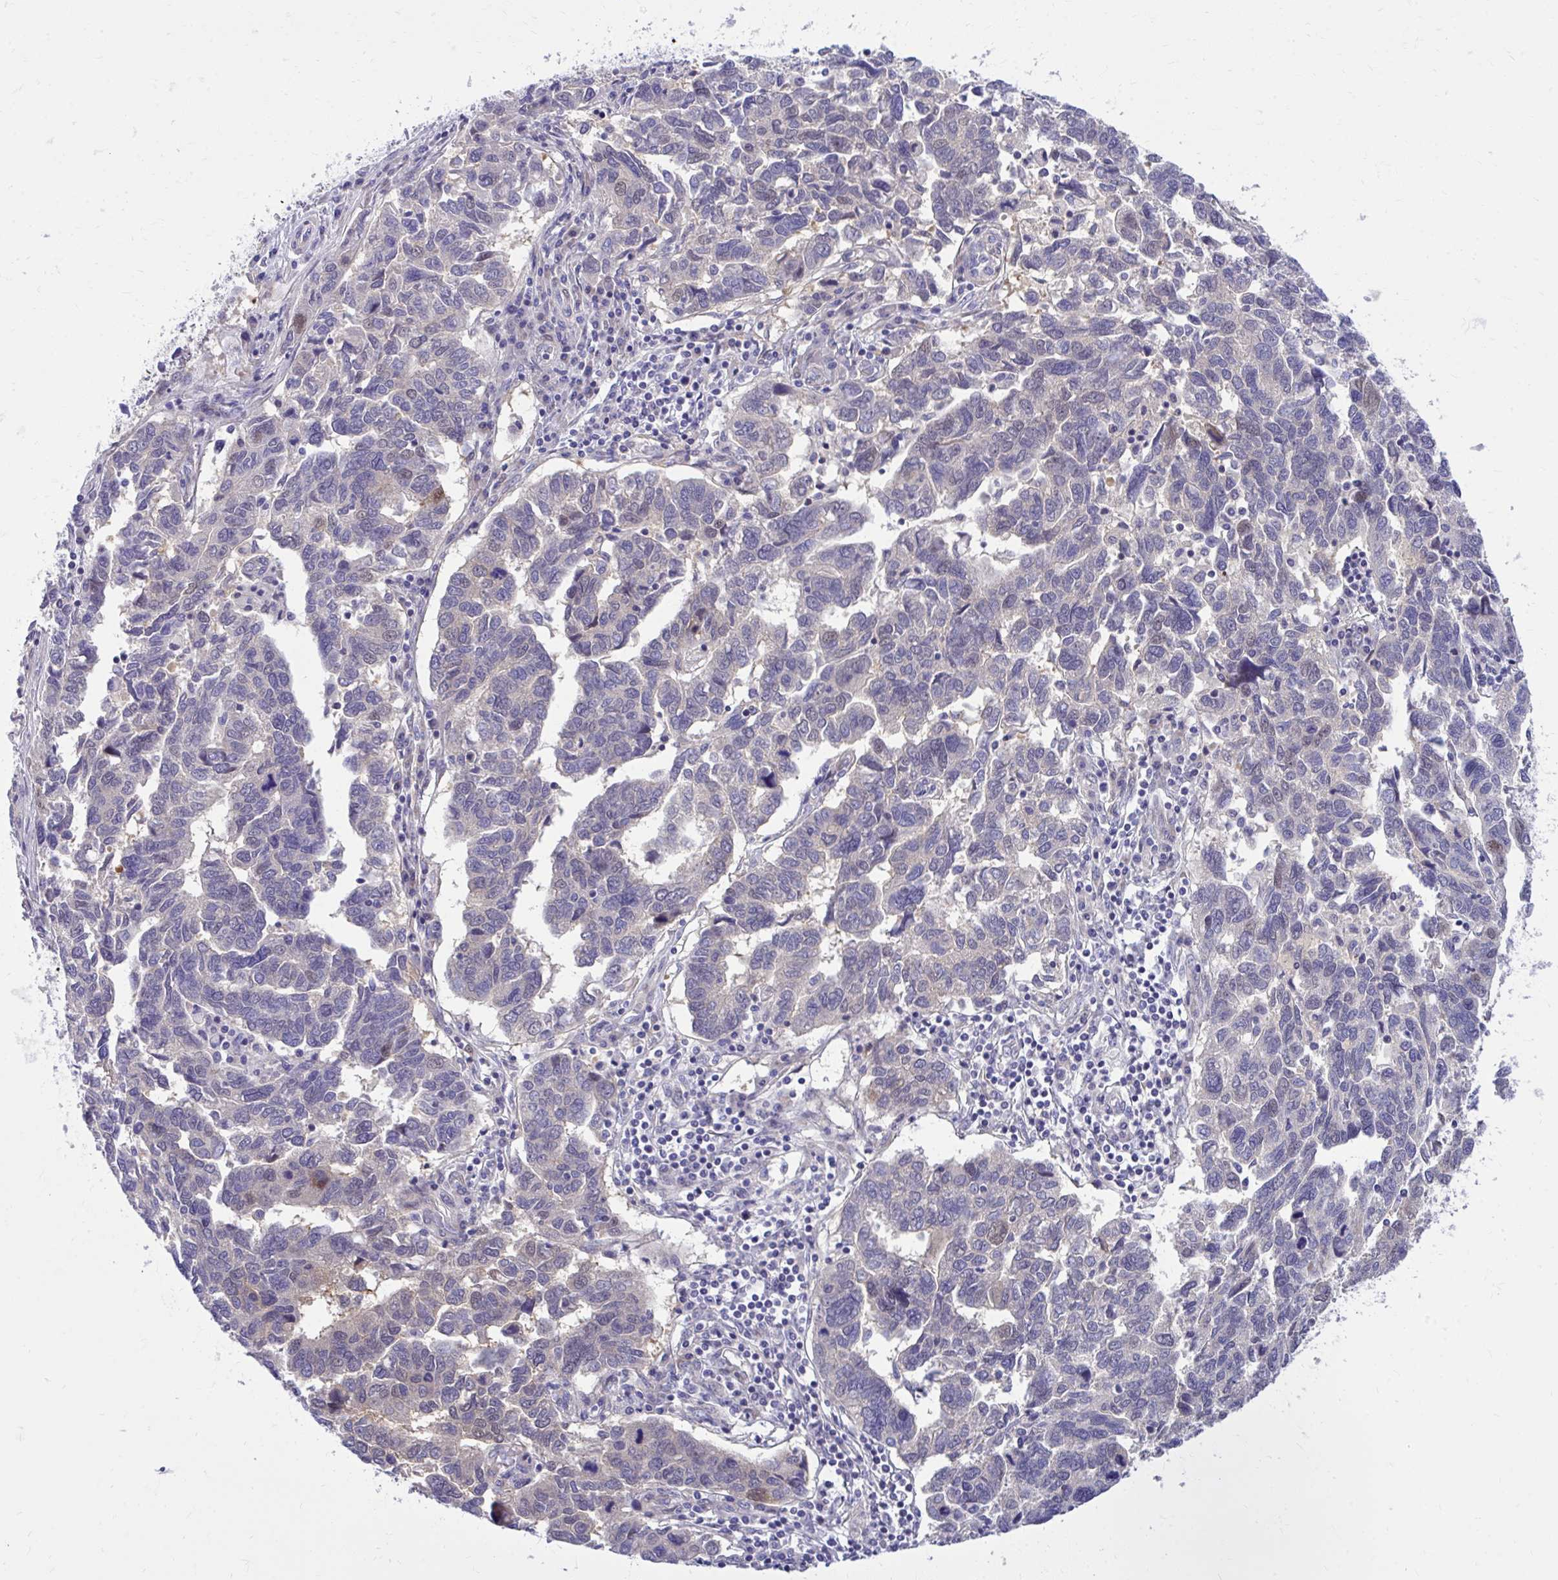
{"staining": {"intensity": "negative", "quantity": "none", "location": "none"}, "tissue": "ovarian cancer", "cell_type": "Tumor cells", "image_type": "cancer", "snomed": [{"axis": "morphology", "description": "Cystadenocarcinoma, serous, NOS"}, {"axis": "topography", "description": "Ovary"}], "caption": "Immunohistochemistry (IHC) of ovarian serous cystadenocarcinoma demonstrates no expression in tumor cells.", "gene": "ADAMTSL1", "patient": {"sex": "female", "age": 64}}